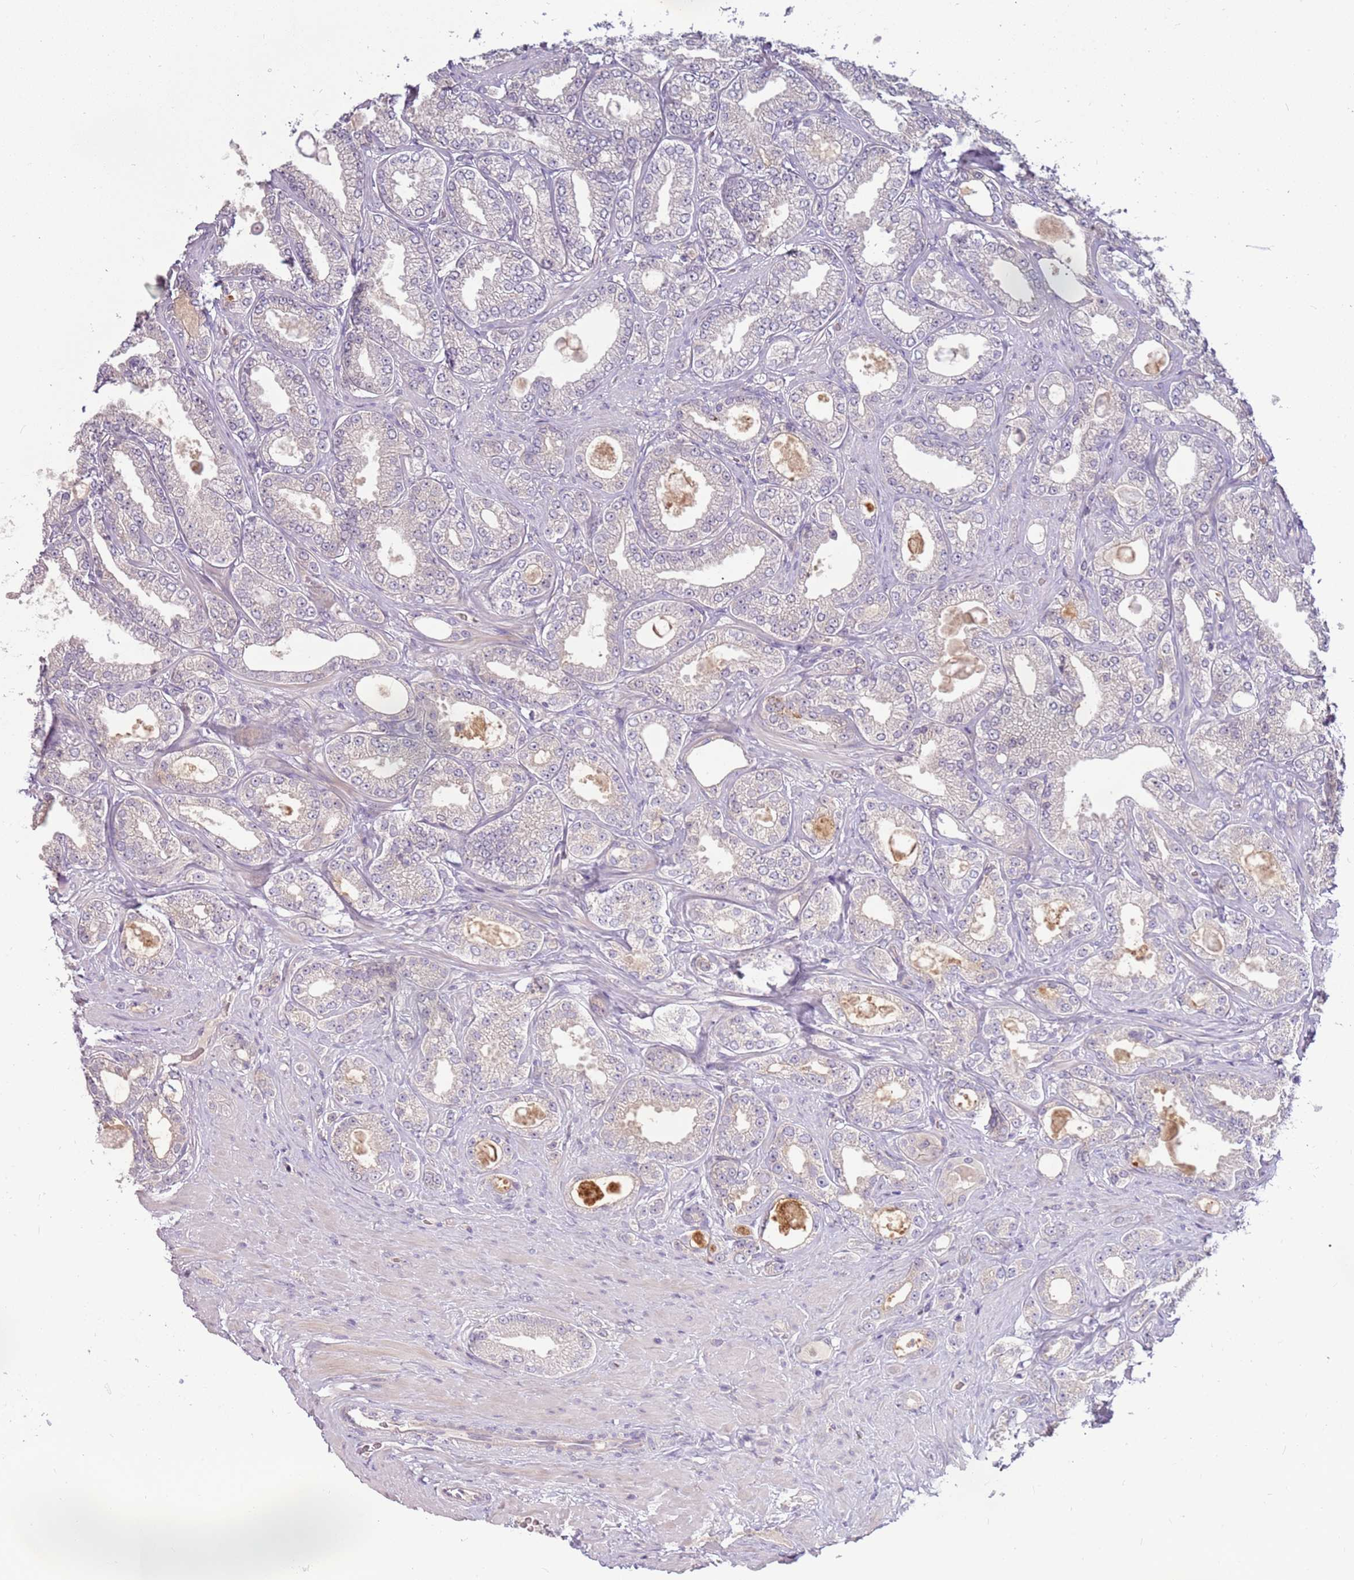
{"staining": {"intensity": "negative", "quantity": "none", "location": "none"}, "tissue": "prostate cancer", "cell_type": "Tumor cells", "image_type": "cancer", "snomed": [{"axis": "morphology", "description": "Adenocarcinoma, Low grade"}, {"axis": "topography", "description": "Prostate"}], "caption": "Immunohistochemical staining of human prostate cancer exhibits no significant positivity in tumor cells.", "gene": "ARHGAP5", "patient": {"sex": "male", "age": 63}}